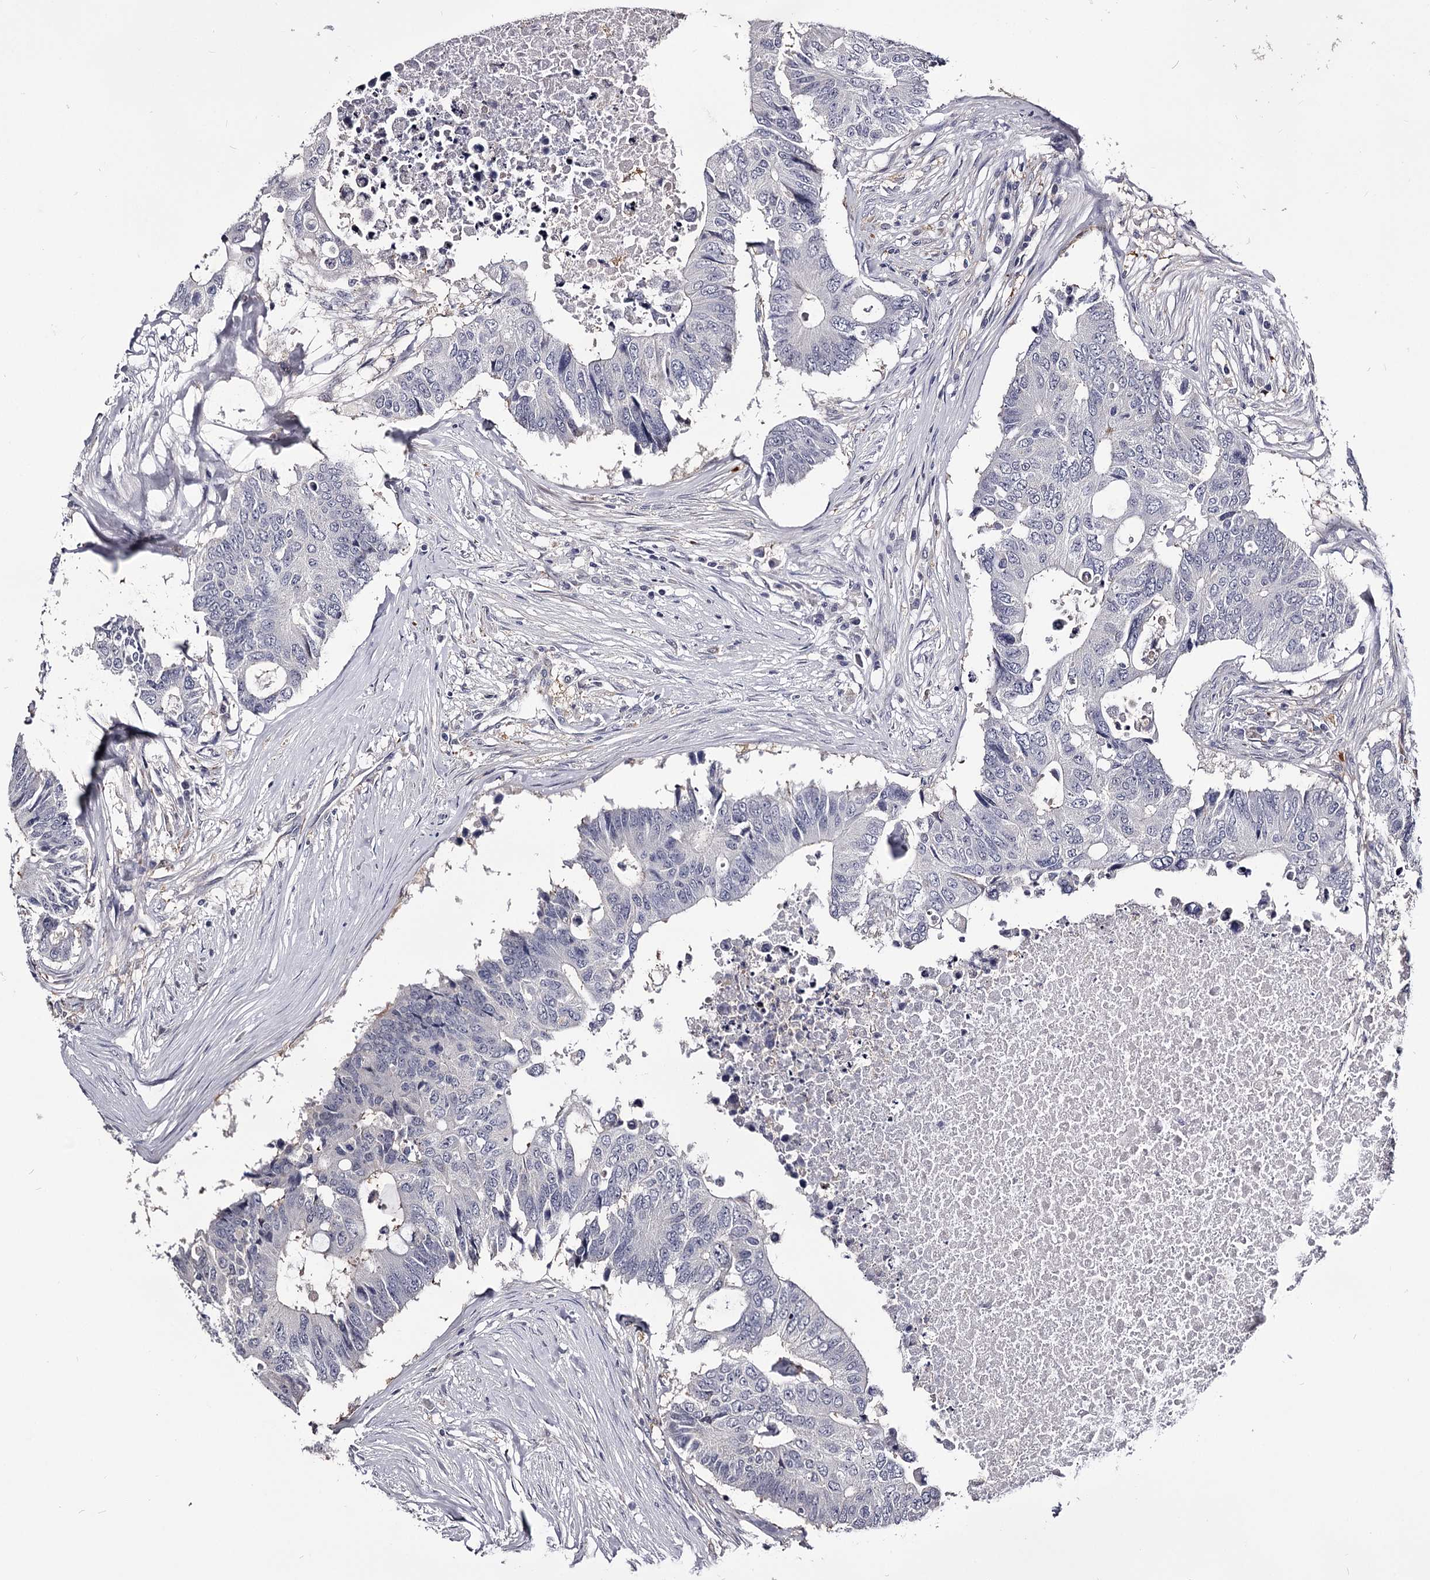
{"staining": {"intensity": "negative", "quantity": "none", "location": "none"}, "tissue": "colorectal cancer", "cell_type": "Tumor cells", "image_type": "cancer", "snomed": [{"axis": "morphology", "description": "Adenocarcinoma, NOS"}, {"axis": "topography", "description": "Colon"}], "caption": "This is an immunohistochemistry (IHC) image of human colorectal cancer. There is no expression in tumor cells.", "gene": "GSTO1", "patient": {"sex": "male", "age": 71}}